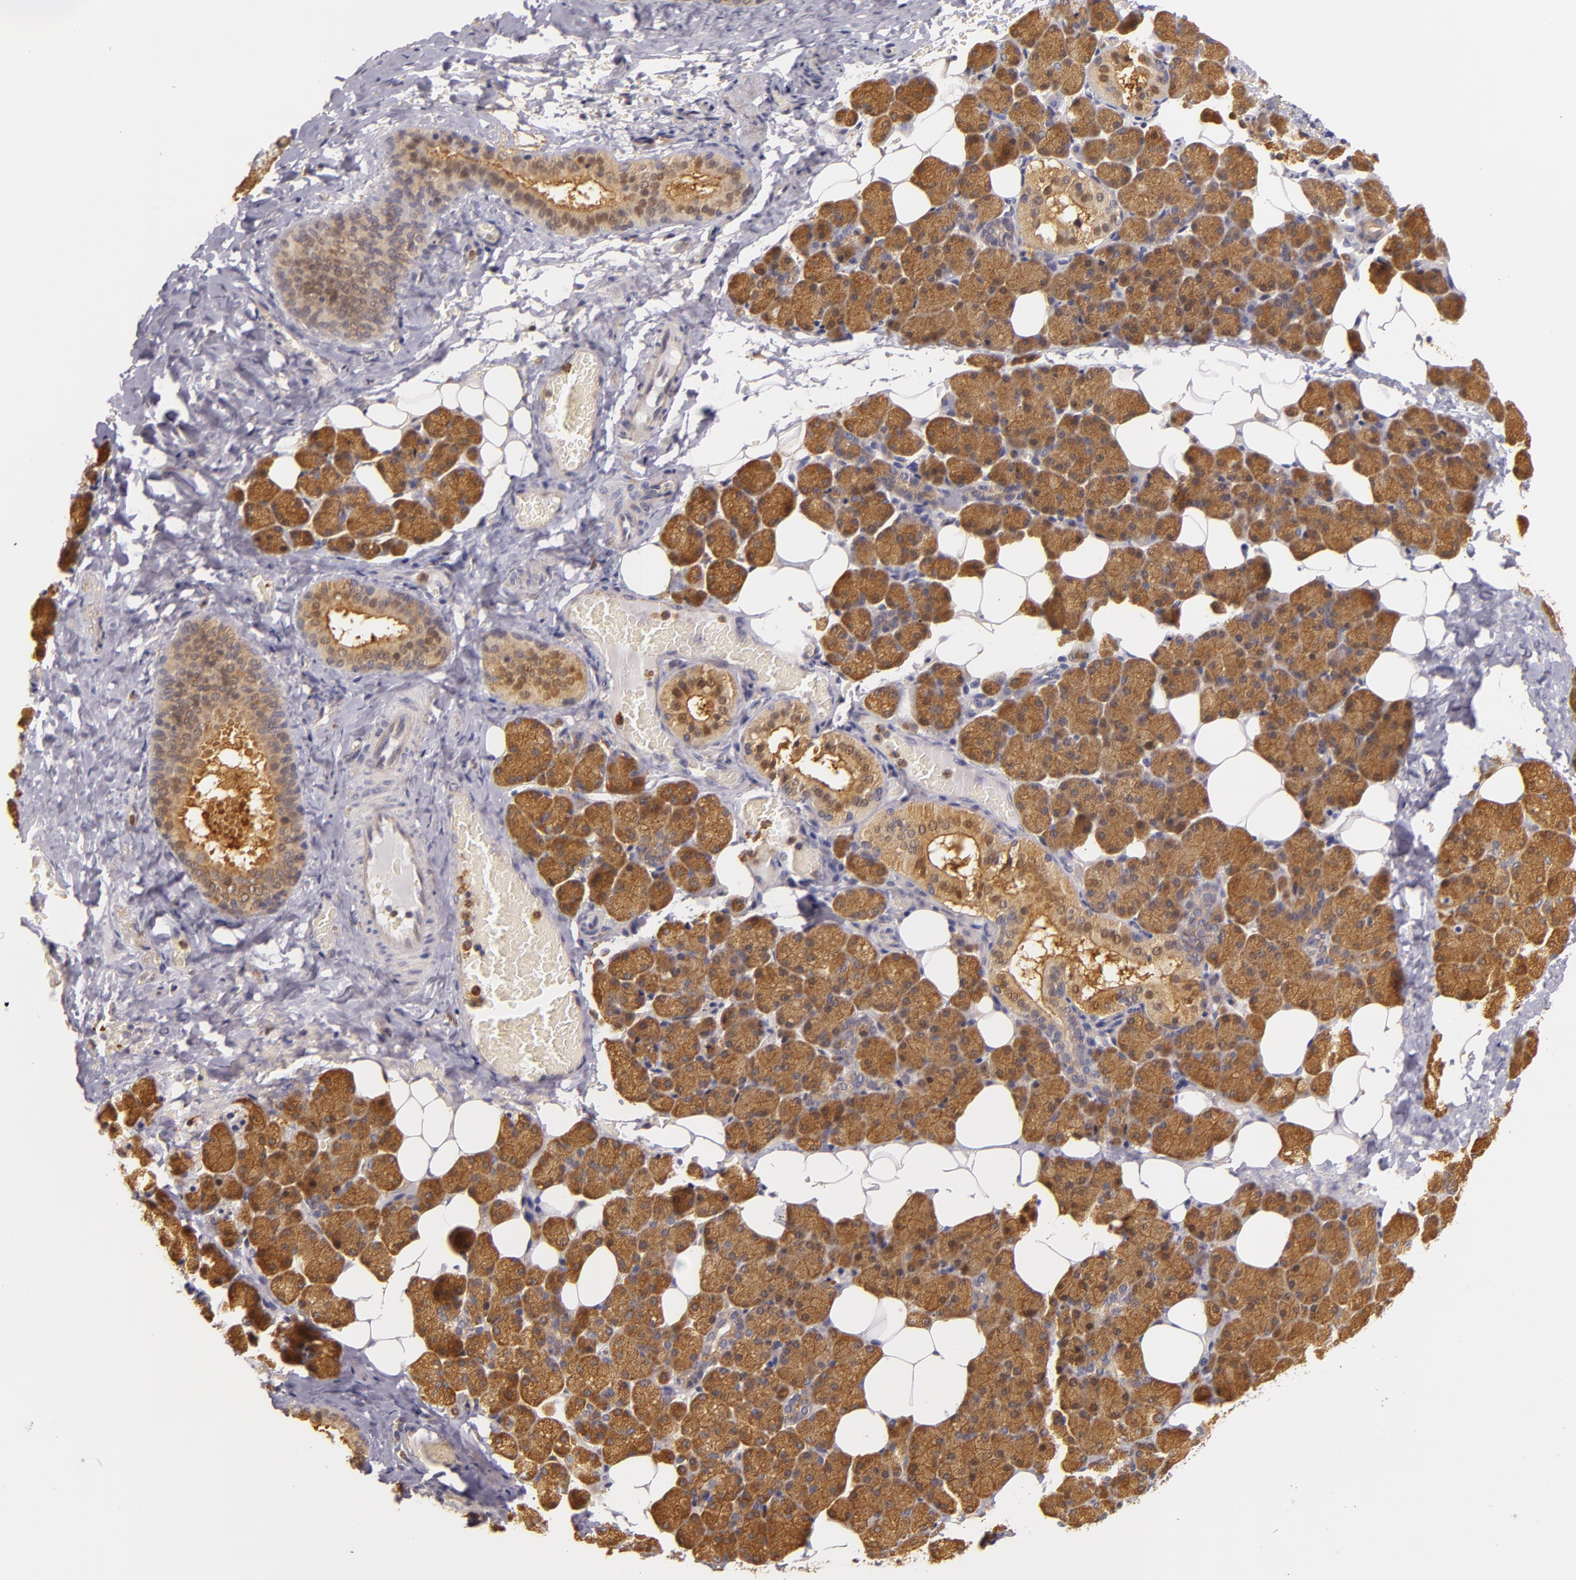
{"staining": {"intensity": "strong", "quantity": ">75%", "location": "cytoplasmic/membranous"}, "tissue": "salivary gland", "cell_type": "Glandular cells", "image_type": "normal", "snomed": [{"axis": "morphology", "description": "Normal tissue, NOS"}, {"axis": "topography", "description": "Lymph node"}, {"axis": "topography", "description": "Salivary gland"}], "caption": "This is a photomicrograph of immunohistochemistry (IHC) staining of benign salivary gland, which shows strong expression in the cytoplasmic/membranous of glandular cells.", "gene": "TOM1", "patient": {"sex": "male", "age": 8}}